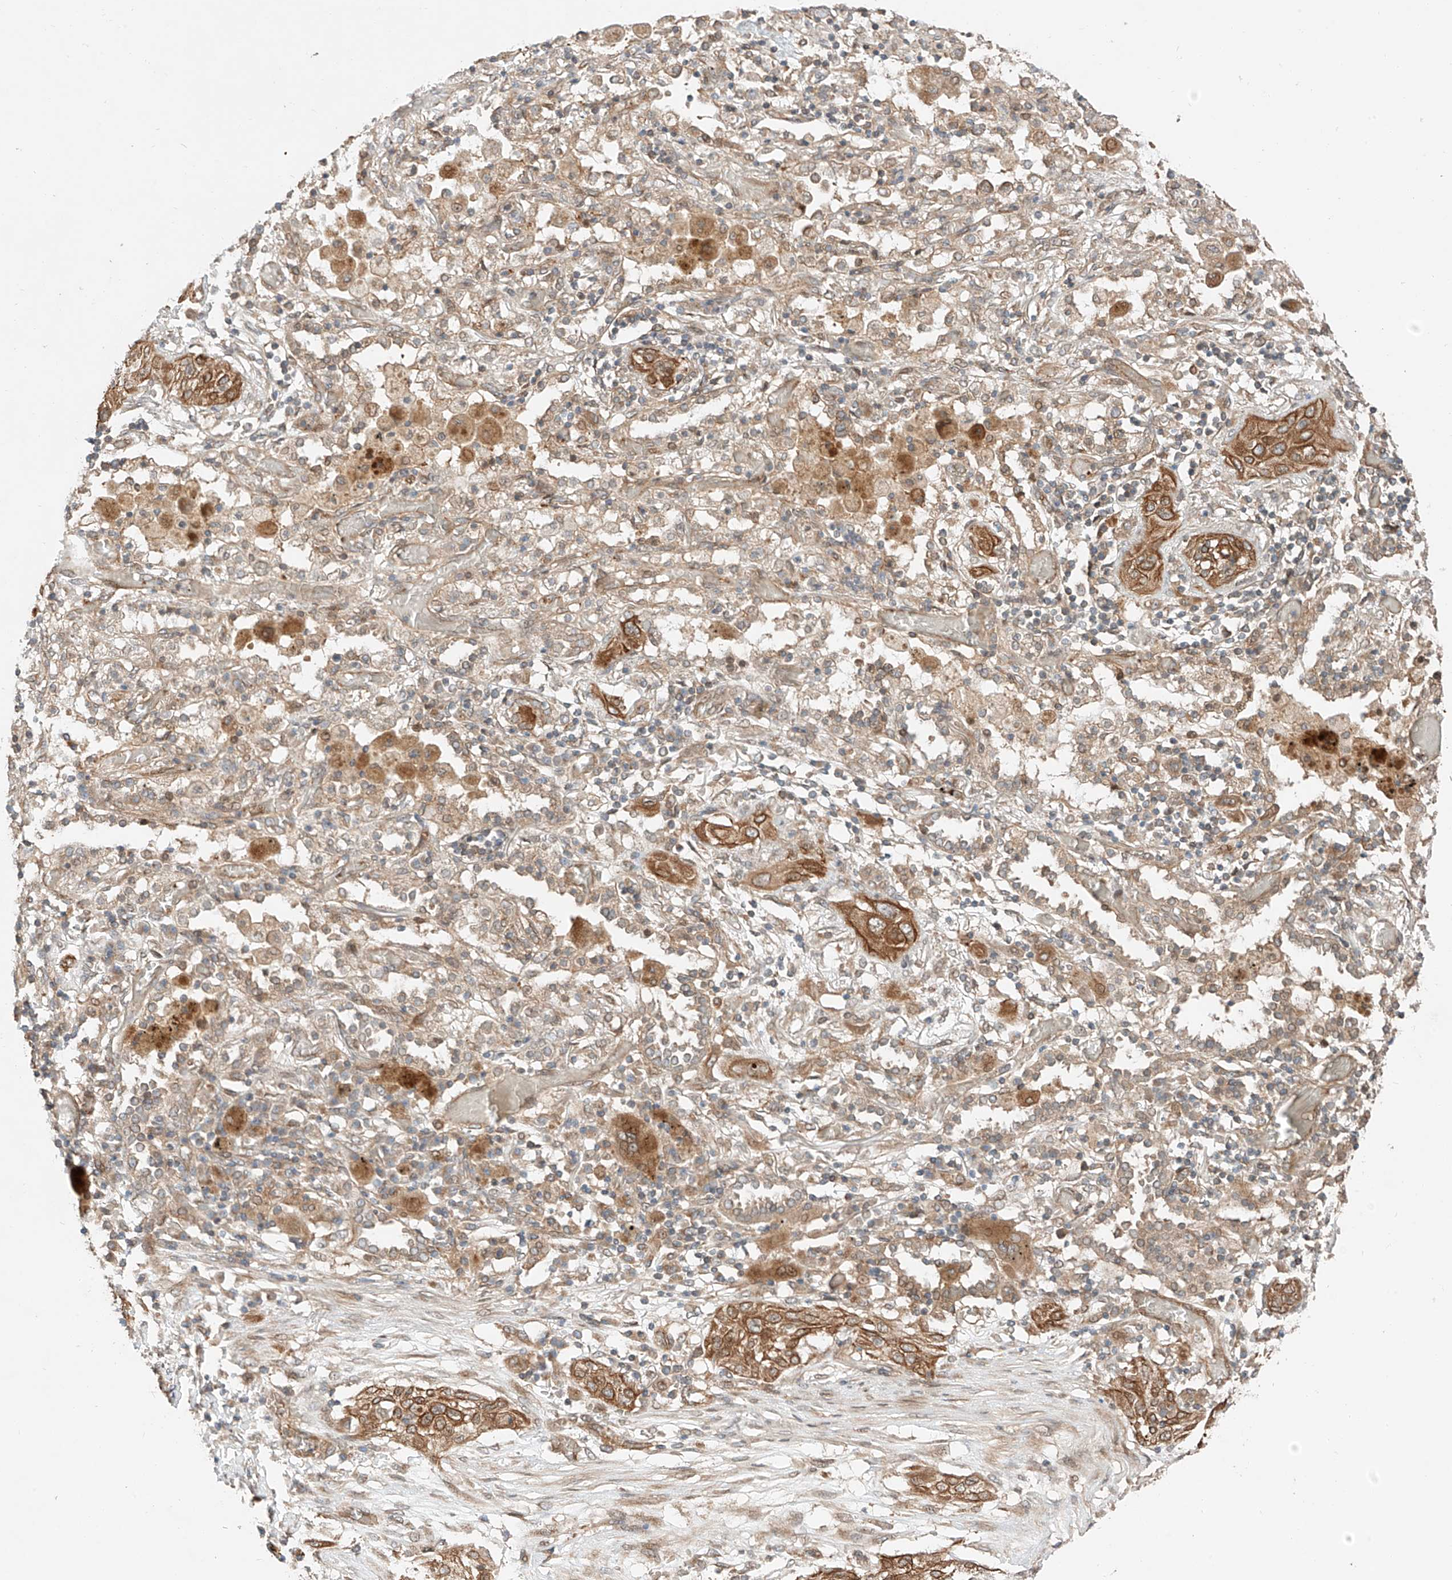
{"staining": {"intensity": "moderate", "quantity": ">75%", "location": "cytoplasmic/membranous"}, "tissue": "lung cancer", "cell_type": "Tumor cells", "image_type": "cancer", "snomed": [{"axis": "morphology", "description": "Squamous cell carcinoma, NOS"}, {"axis": "topography", "description": "Lung"}], "caption": "Brown immunohistochemical staining in human lung cancer (squamous cell carcinoma) demonstrates moderate cytoplasmic/membranous staining in approximately >75% of tumor cells. The protein is shown in brown color, while the nuclei are stained blue.", "gene": "CEP162", "patient": {"sex": "female", "age": 47}}